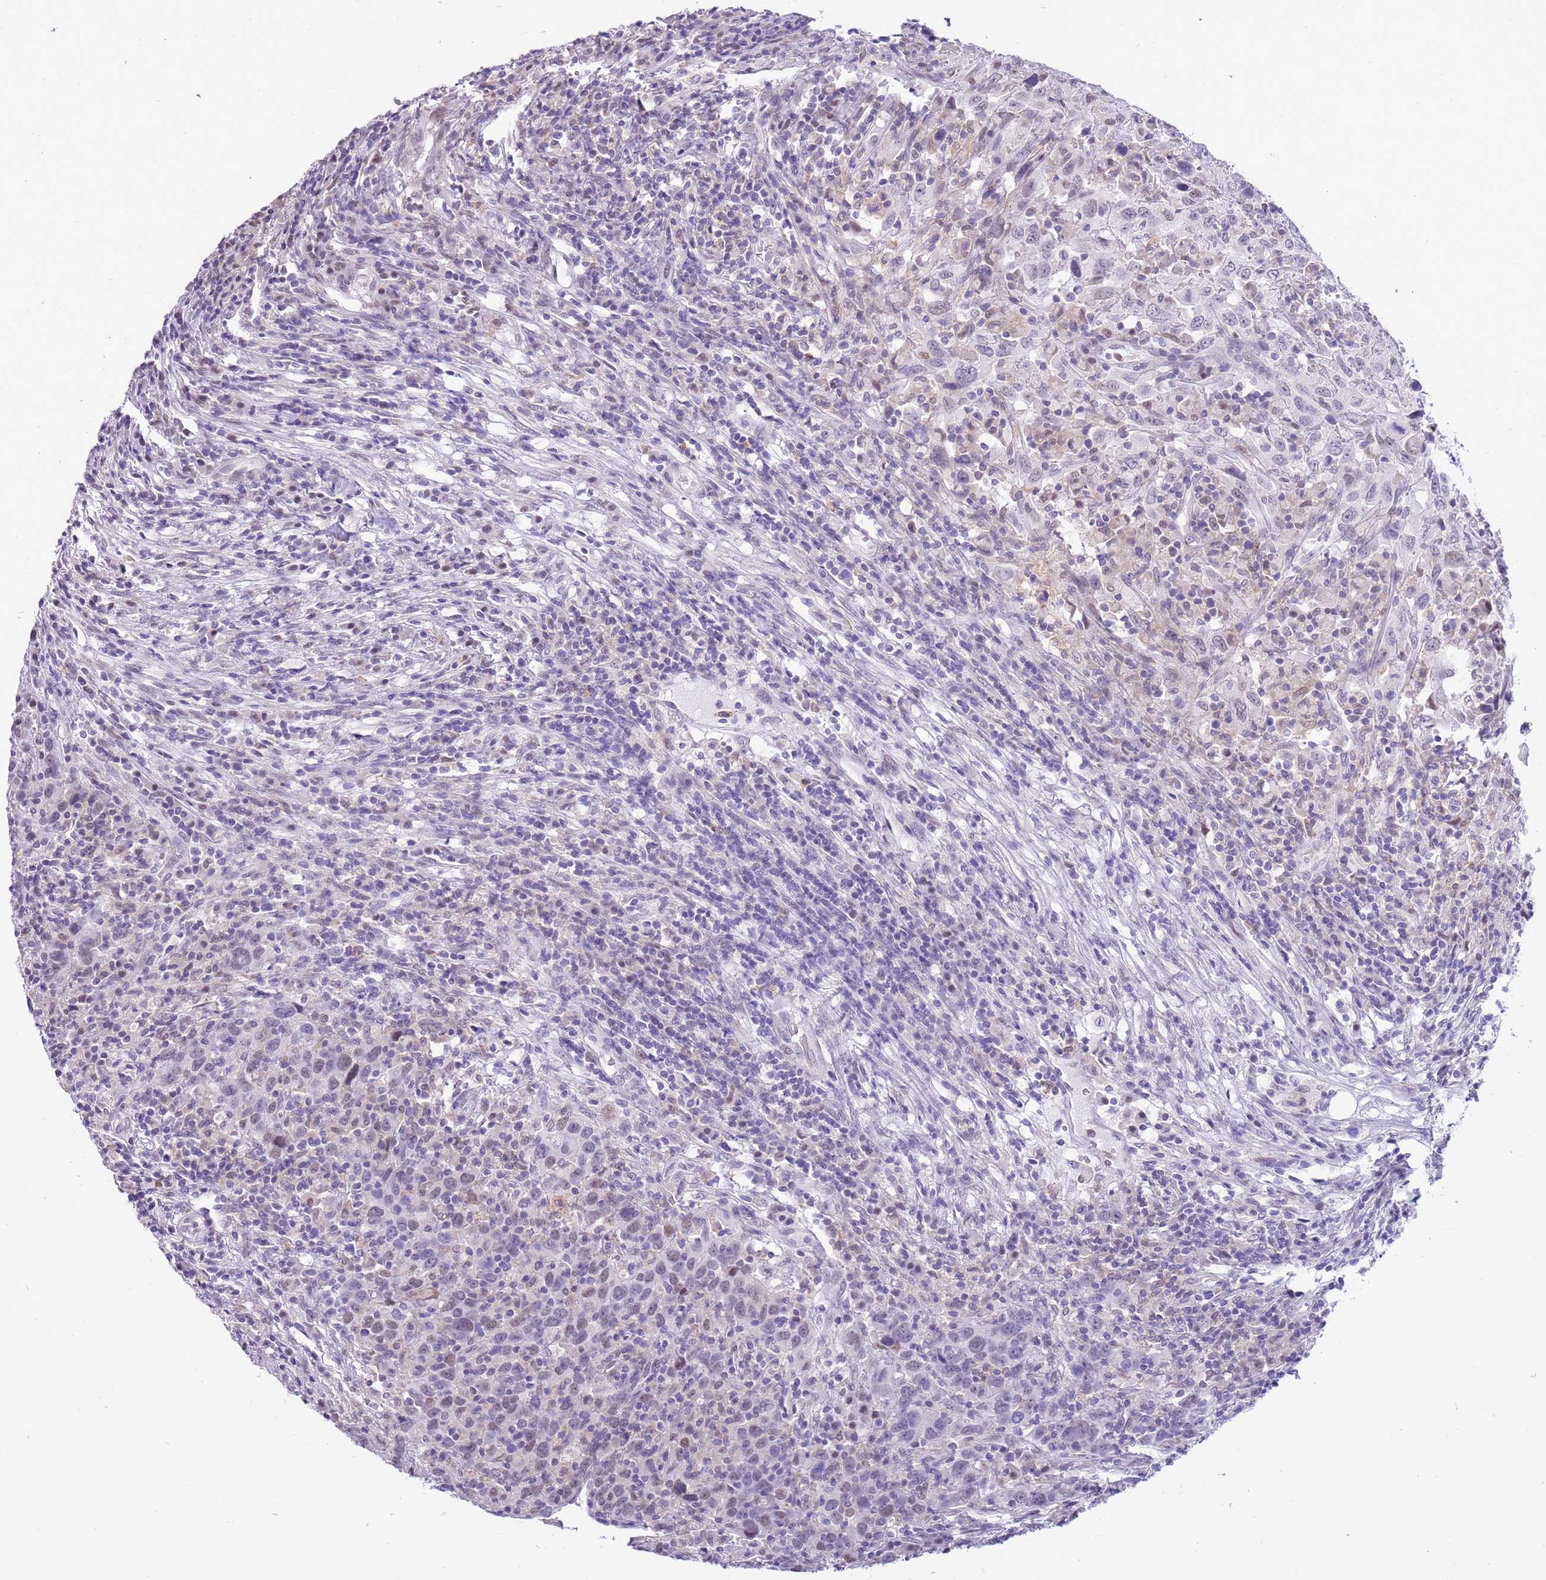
{"staining": {"intensity": "weak", "quantity": "<25%", "location": "nuclear"}, "tissue": "urothelial cancer", "cell_type": "Tumor cells", "image_type": "cancer", "snomed": [{"axis": "morphology", "description": "Urothelial carcinoma, High grade"}, {"axis": "topography", "description": "Urinary bladder"}], "caption": "Tumor cells are negative for protein expression in human urothelial cancer.", "gene": "PPP1R17", "patient": {"sex": "male", "age": 61}}